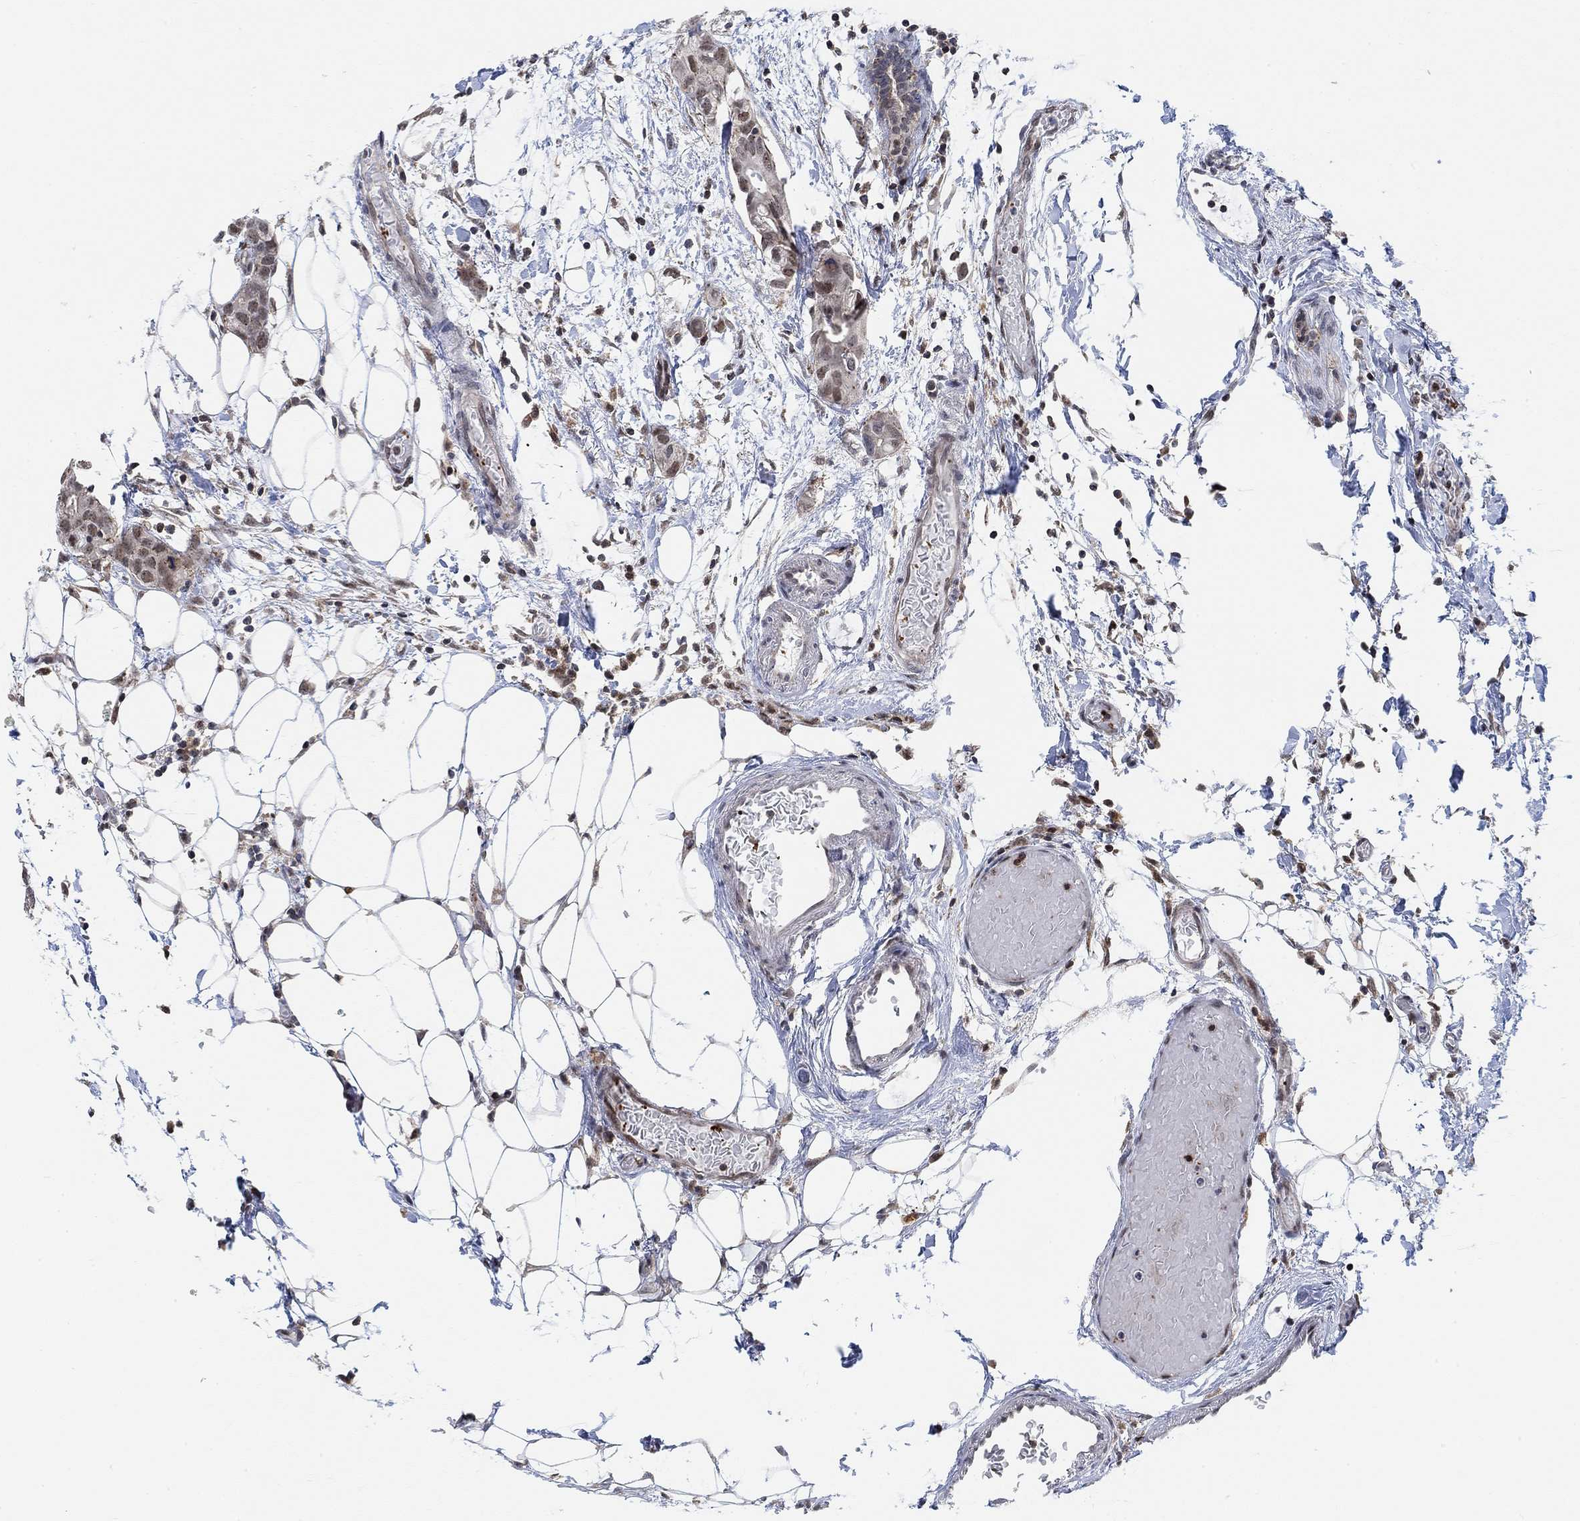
{"staining": {"intensity": "weak", "quantity": "<25%", "location": "nuclear"}, "tissue": "breast cancer", "cell_type": "Tumor cells", "image_type": "cancer", "snomed": [{"axis": "morphology", "description": "Duct carcinoma"}, {"axis": "topography", "description": "Breast"}], "caption": "The histopathology image demonstrates no staining of tumor cells in breast cancer.", "gene": "PWWP2B", "patient": {"sex": "female", "age": 83}}